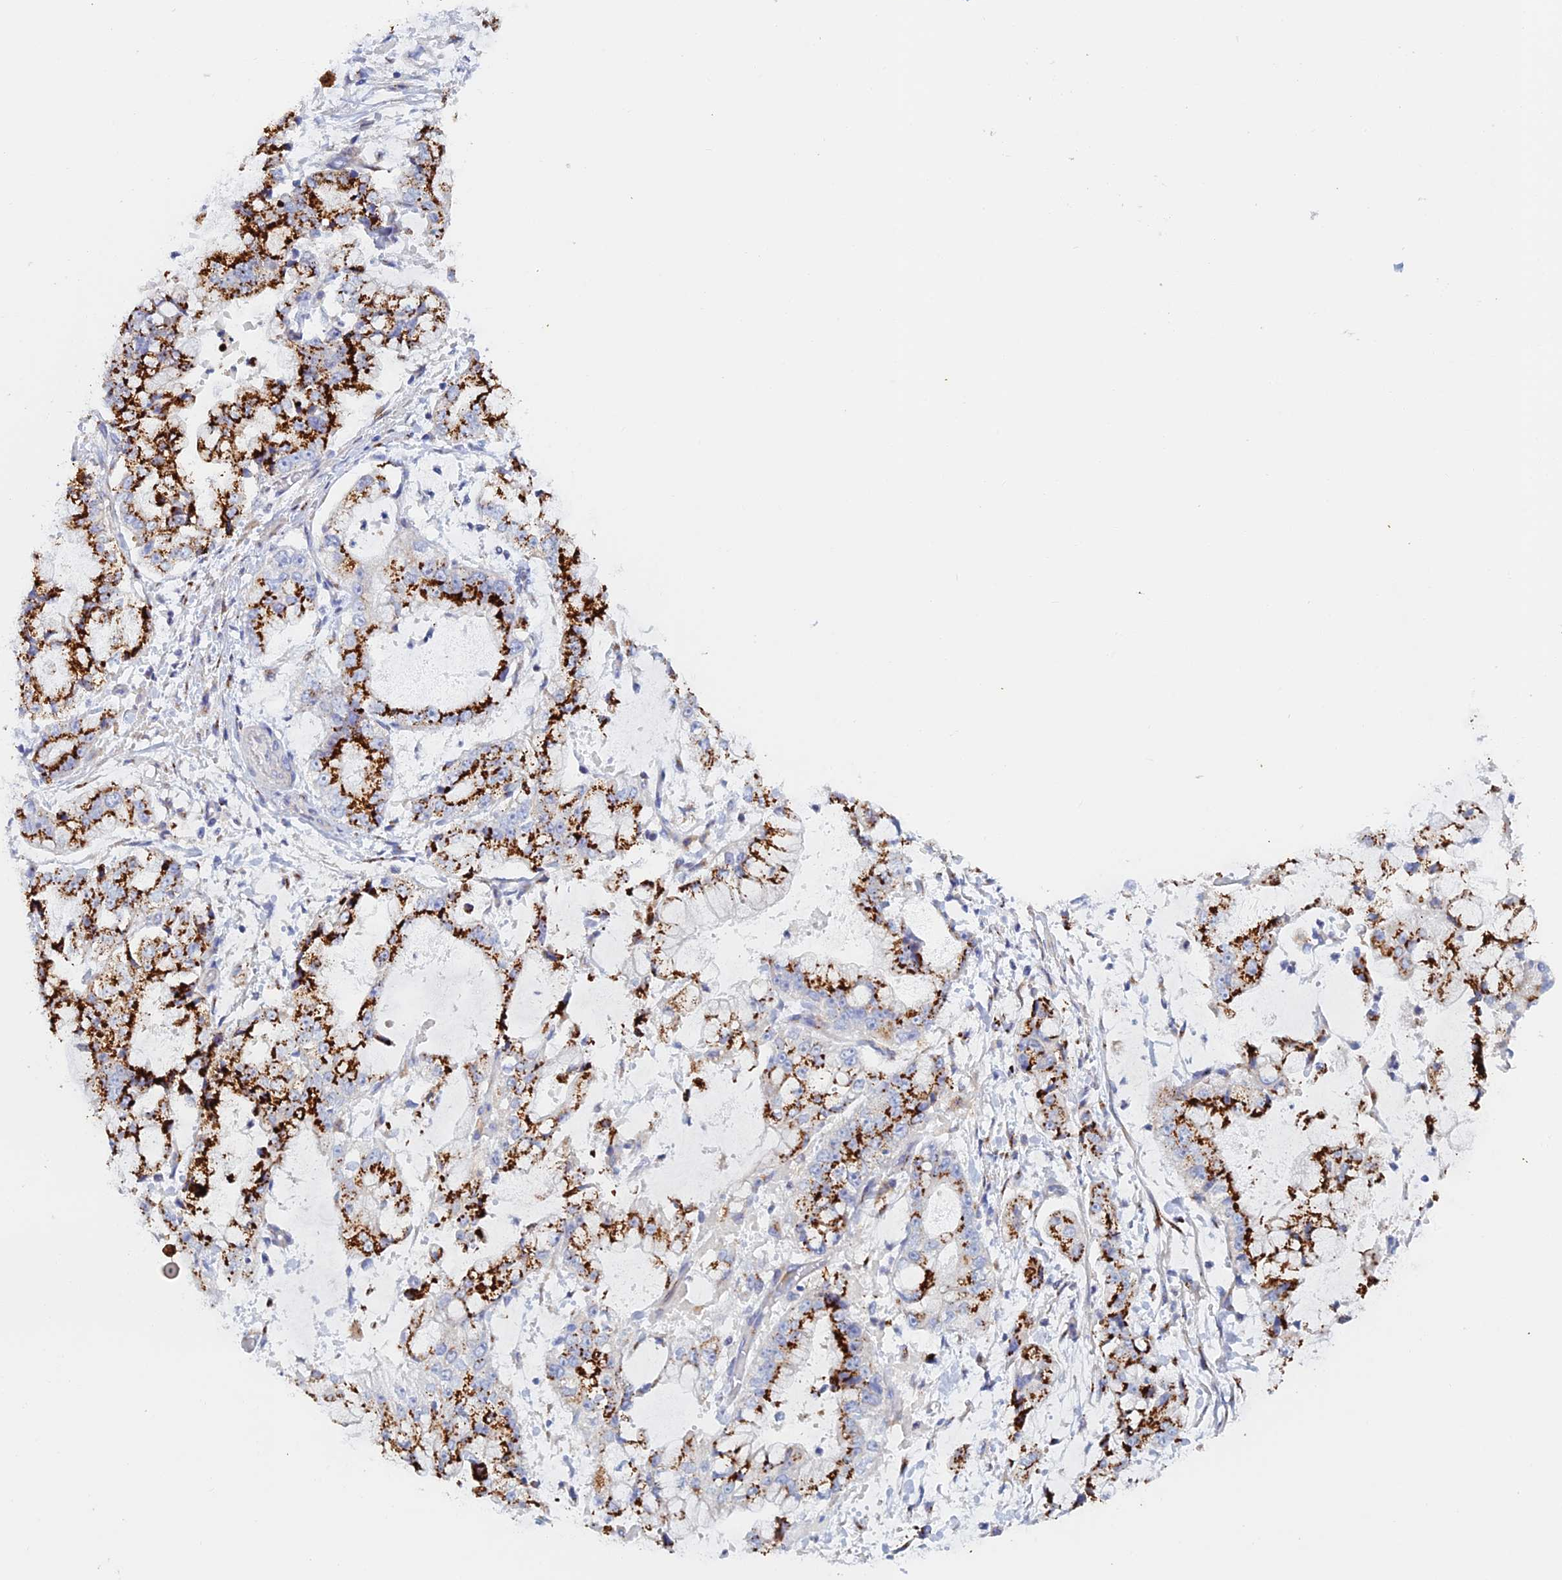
{"staining": {"intensity": "strong", "quantity": ">75%", "location": "cytoplasmic/membranous"}, "tissue": "stomach cancer", "cell_type": "Tumor cells", "image_type": "cancer", "snomed": [{"axis": "morphology", "description": "Adenocarcinoma, NOS"}, {"axis": "topography", "description": "Stomach"}], "caption": "Immunohistochemical staining of stomach cancer (adenocarcinoma) shows high levels of strong cytoplasmic/membranous protein staining in approximately >75% of tumor cells. Using DAB (brown) and hematoxylin (blue) stains, captured at high magnification using brightfield microscopy.", "gene": "SLC24A3", "patient": {"sex": "male", "age": 76}}